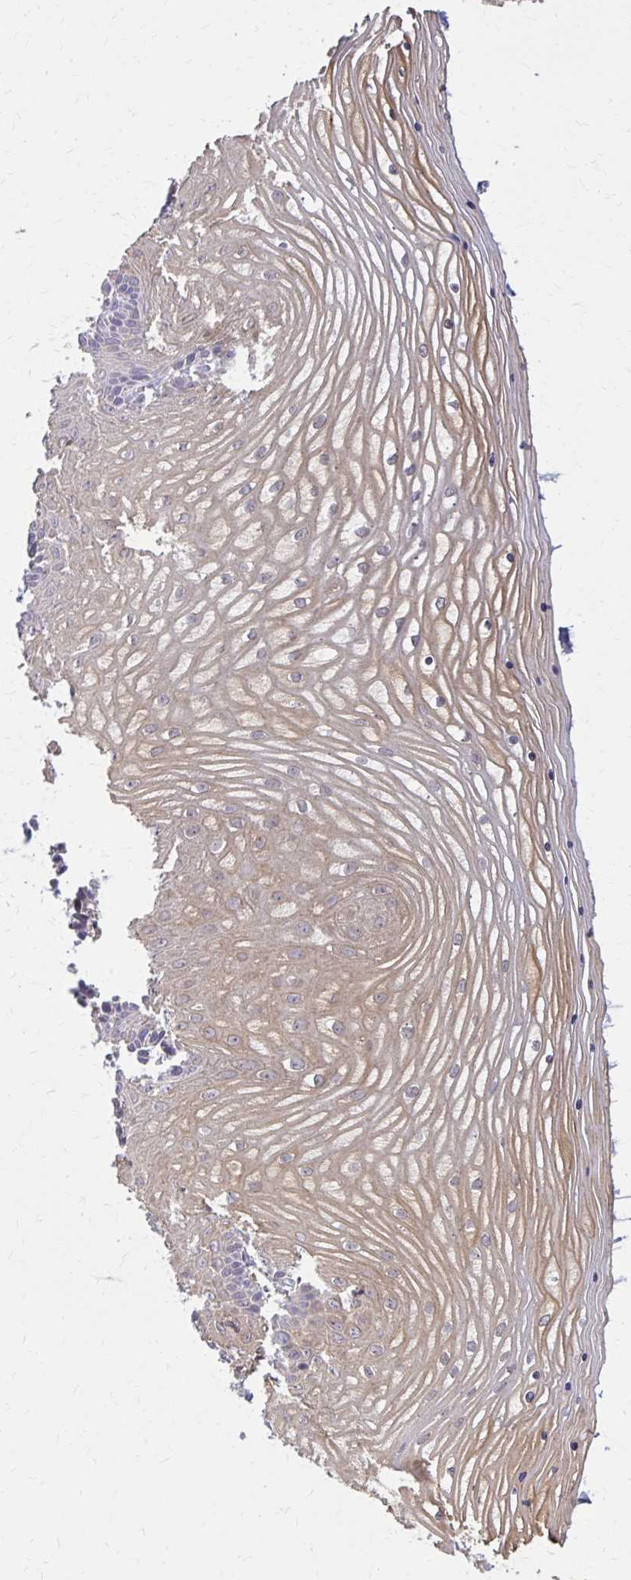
{"staining": {"intensity": "moderate", "quantity": "25%-75%", "location": "cytoplasmic/membranous"}, "tissue": "vagina", "cell_type": "Squamous epithelial cells", "image_type": "normal", "snomed": [{"axis": "morphology", "description": "Normal tissue, NOS"}, {"axis": "topography", "description": "Vagina"}], "caption": "This is a histology image of immunohistochemistry staining of normal vagina, which shows moderate positivity in the cytoplasmic/membranous of squamous epithelial cells.", "gene": "NRBF2", "patient": {"sex": "female", "age": 45}}